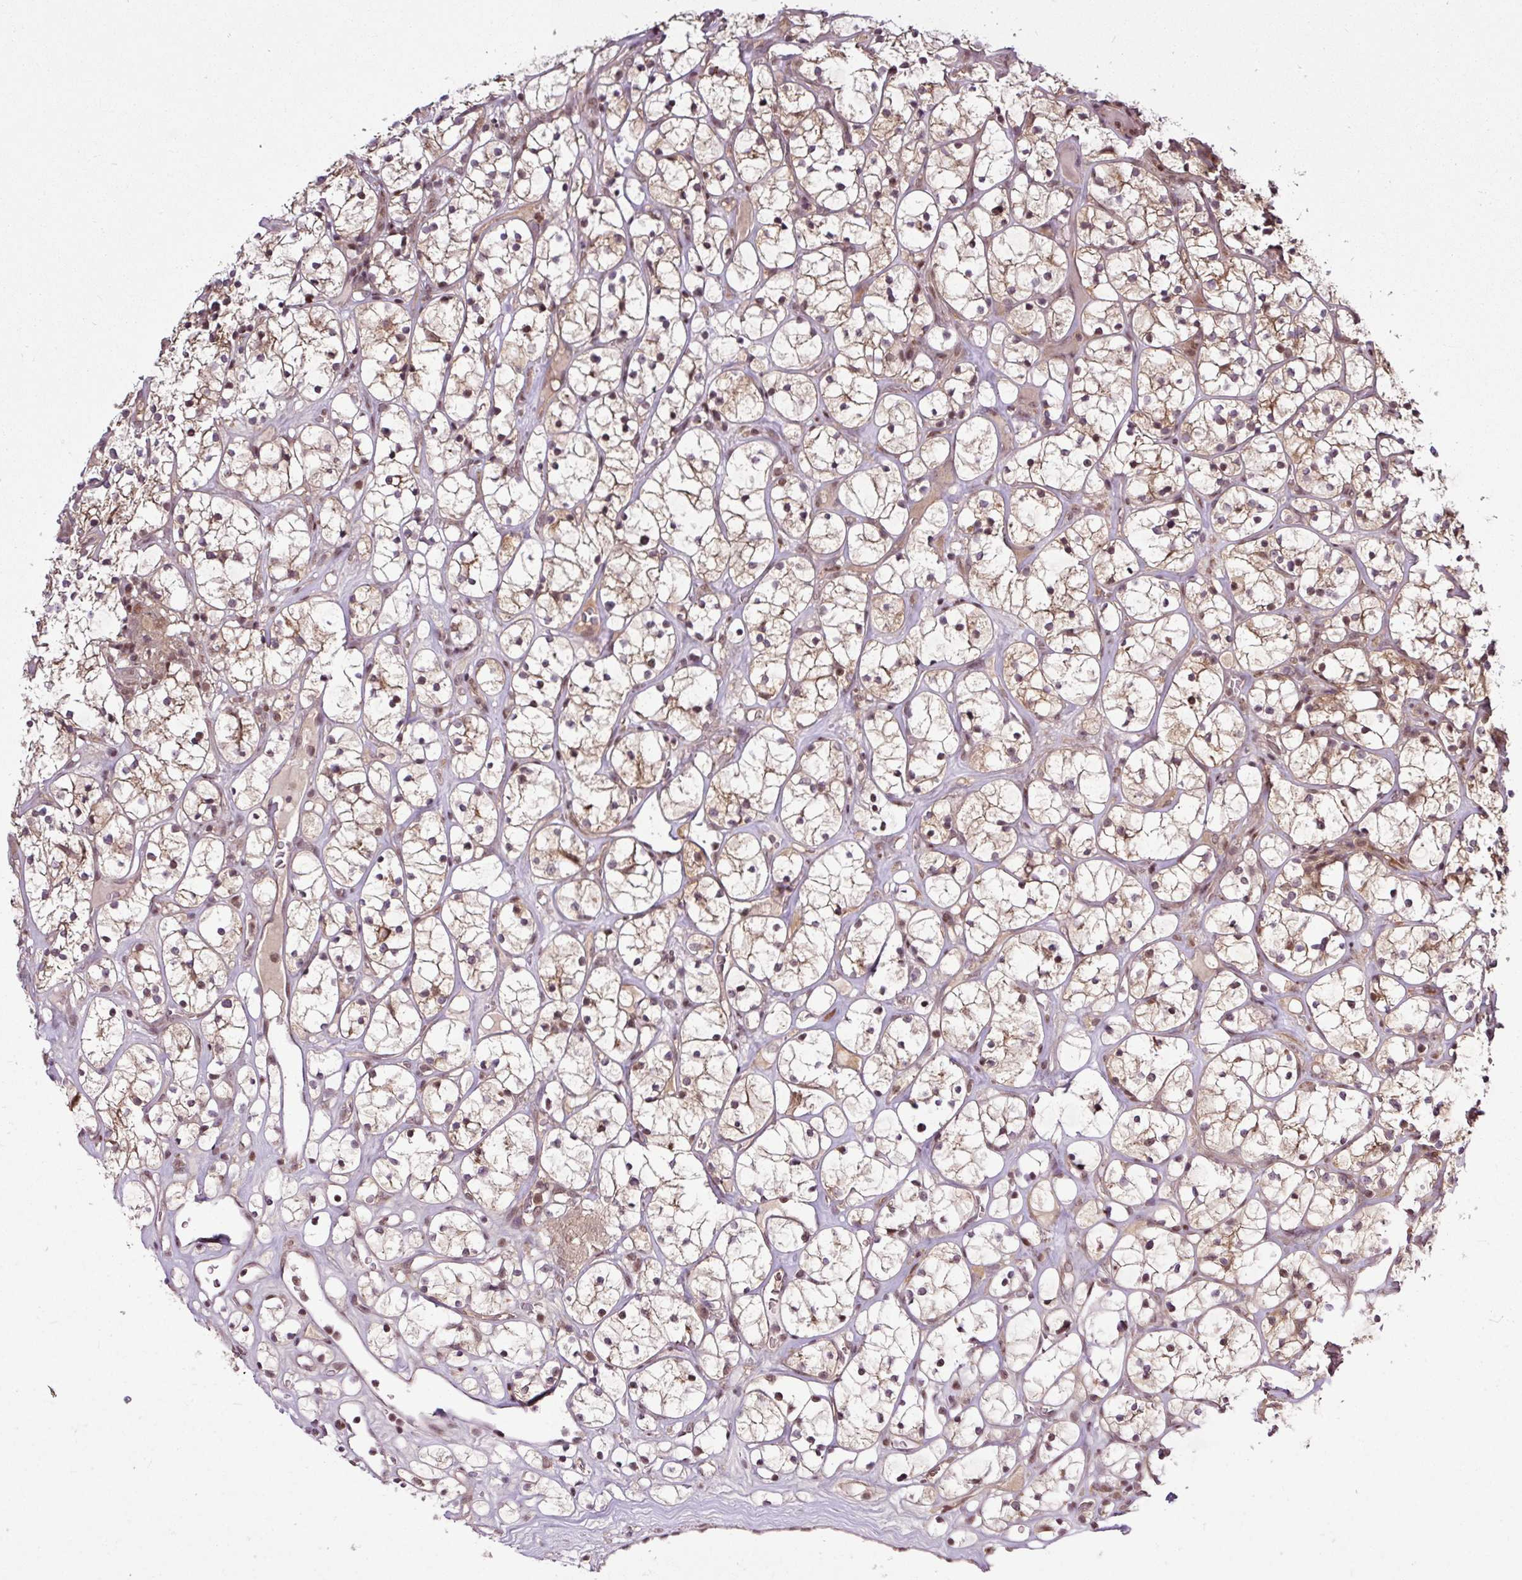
{"staining": {"intensity": "moderate", "quantity": ">75%", "location": "cytoplasmic/membranous,nuclear"}, "tissue": "renal cancer", "cell_type": "Tumor cells", "image_type": "cancer", "snomed": [{"axis": "morphology", "description": "Adenocarcinoma, NOS"}, {"axis": "topography", "description": "Kidney"}], "caption": "High-magnification brightfield microscopy of renal cancer stained with DAB (brown) and counterstained with hematoxylin (blue). tumor cells exhibit moderate cytoplasmic/membranous and nuclear staining is appreciated in about>75% of cells. (Stains: DAB in brown, nuclei in blue, Microscopy: brightfield microscopy at high magnification).", "gene": "ITPKC", "patient": {"sex": "female", "age": 64}}